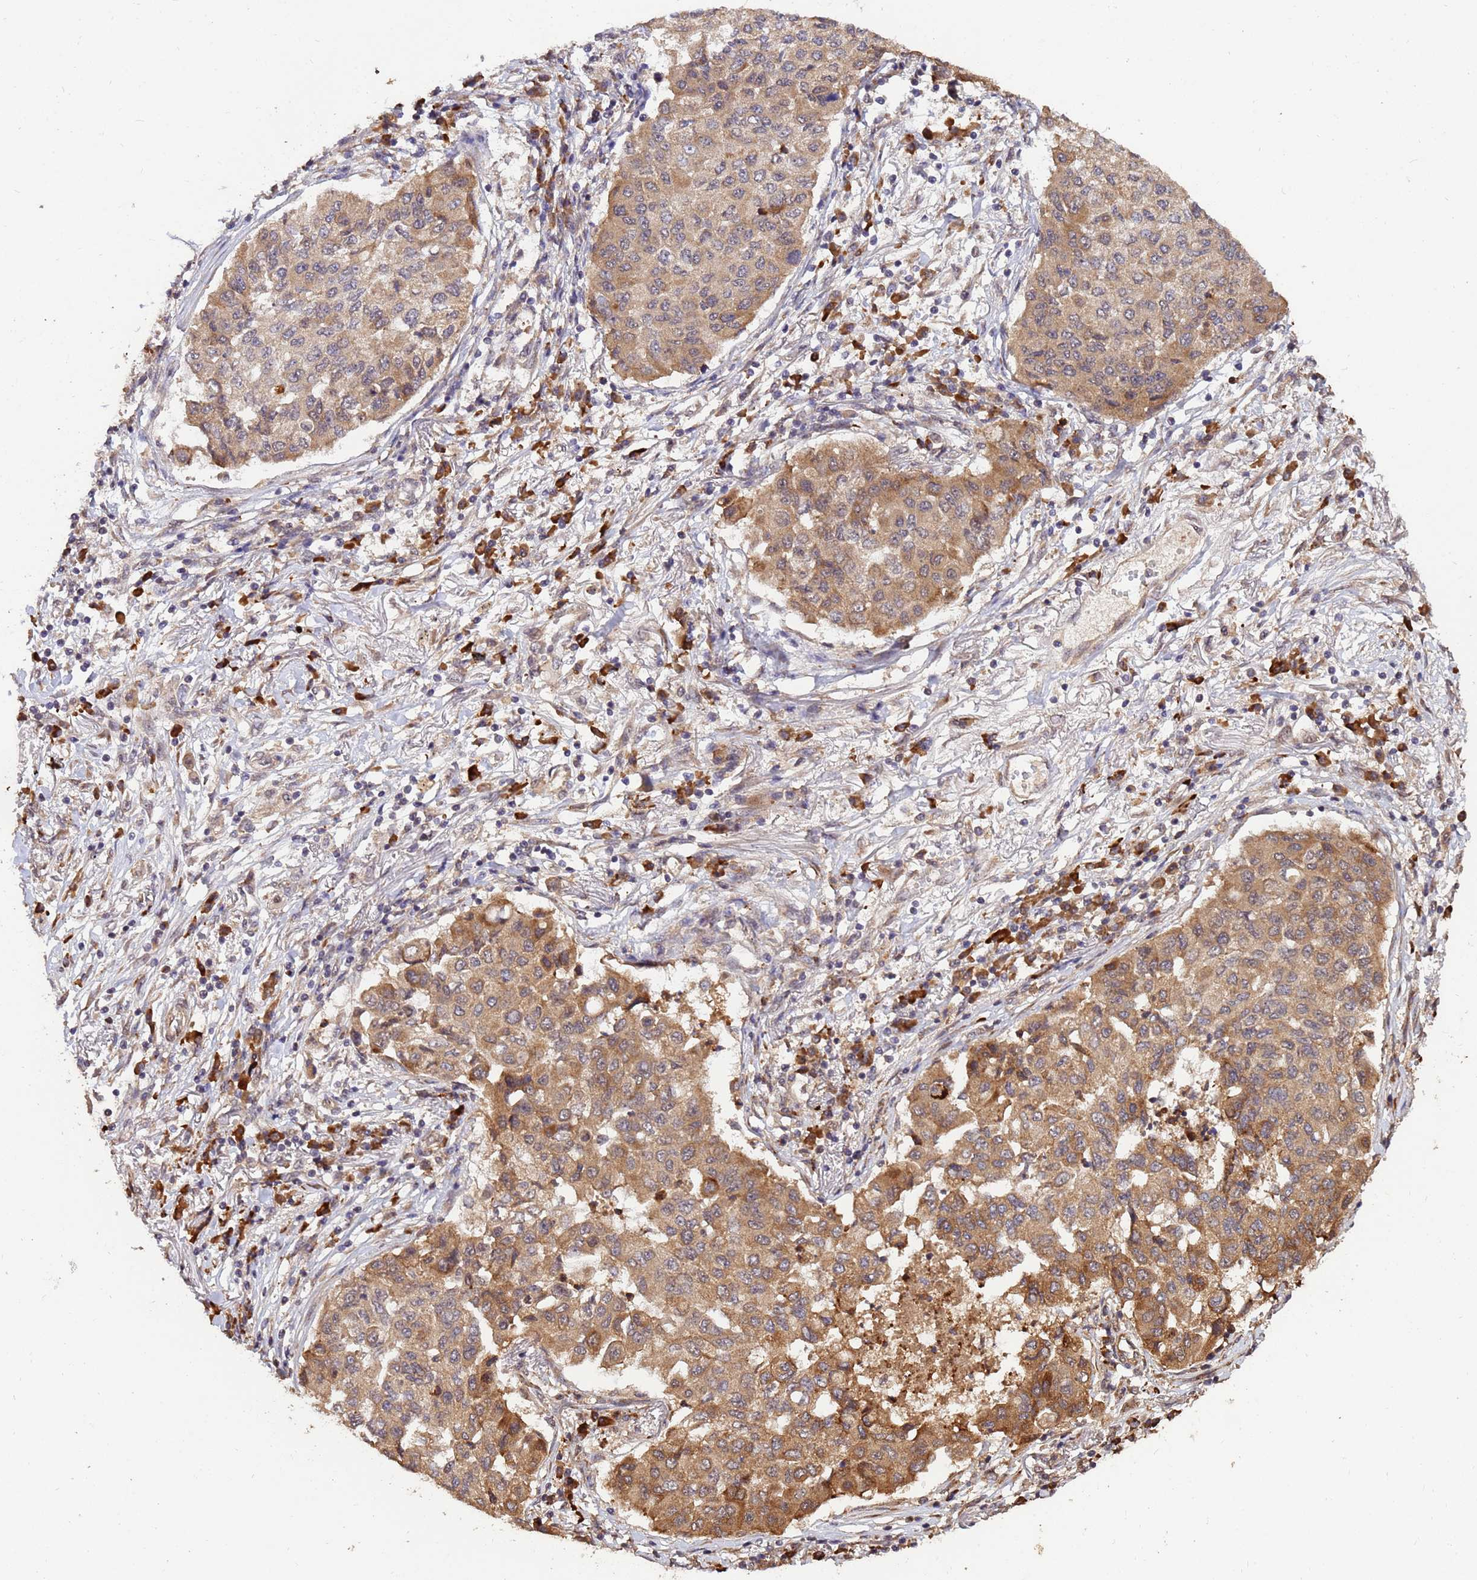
{"staining": {"intensity": "moderate", "quantity": ">75%", "location": "cytoplasmic/membranous"}, "tissue": "lung cancer", "cell_type": "Tumor cells", "image_type": "cancer", "snomed": [{"axis": "morphology", "description": "Squamous cell carcinoma, NOS"}, {"axis": "topography", "description": "Lung"}], "caption": "This photomicrograph displays lung squamous cell carcinoma stained with immunohistochemistry (IHC) to label a protein in brown. The cytoplasmic/membranous of tumor cells show moderate positivity for the protein. Nuclei are counter-stained blue.", "gene": "ZNF619", "patient": {"sex": "male", "age": 74}}